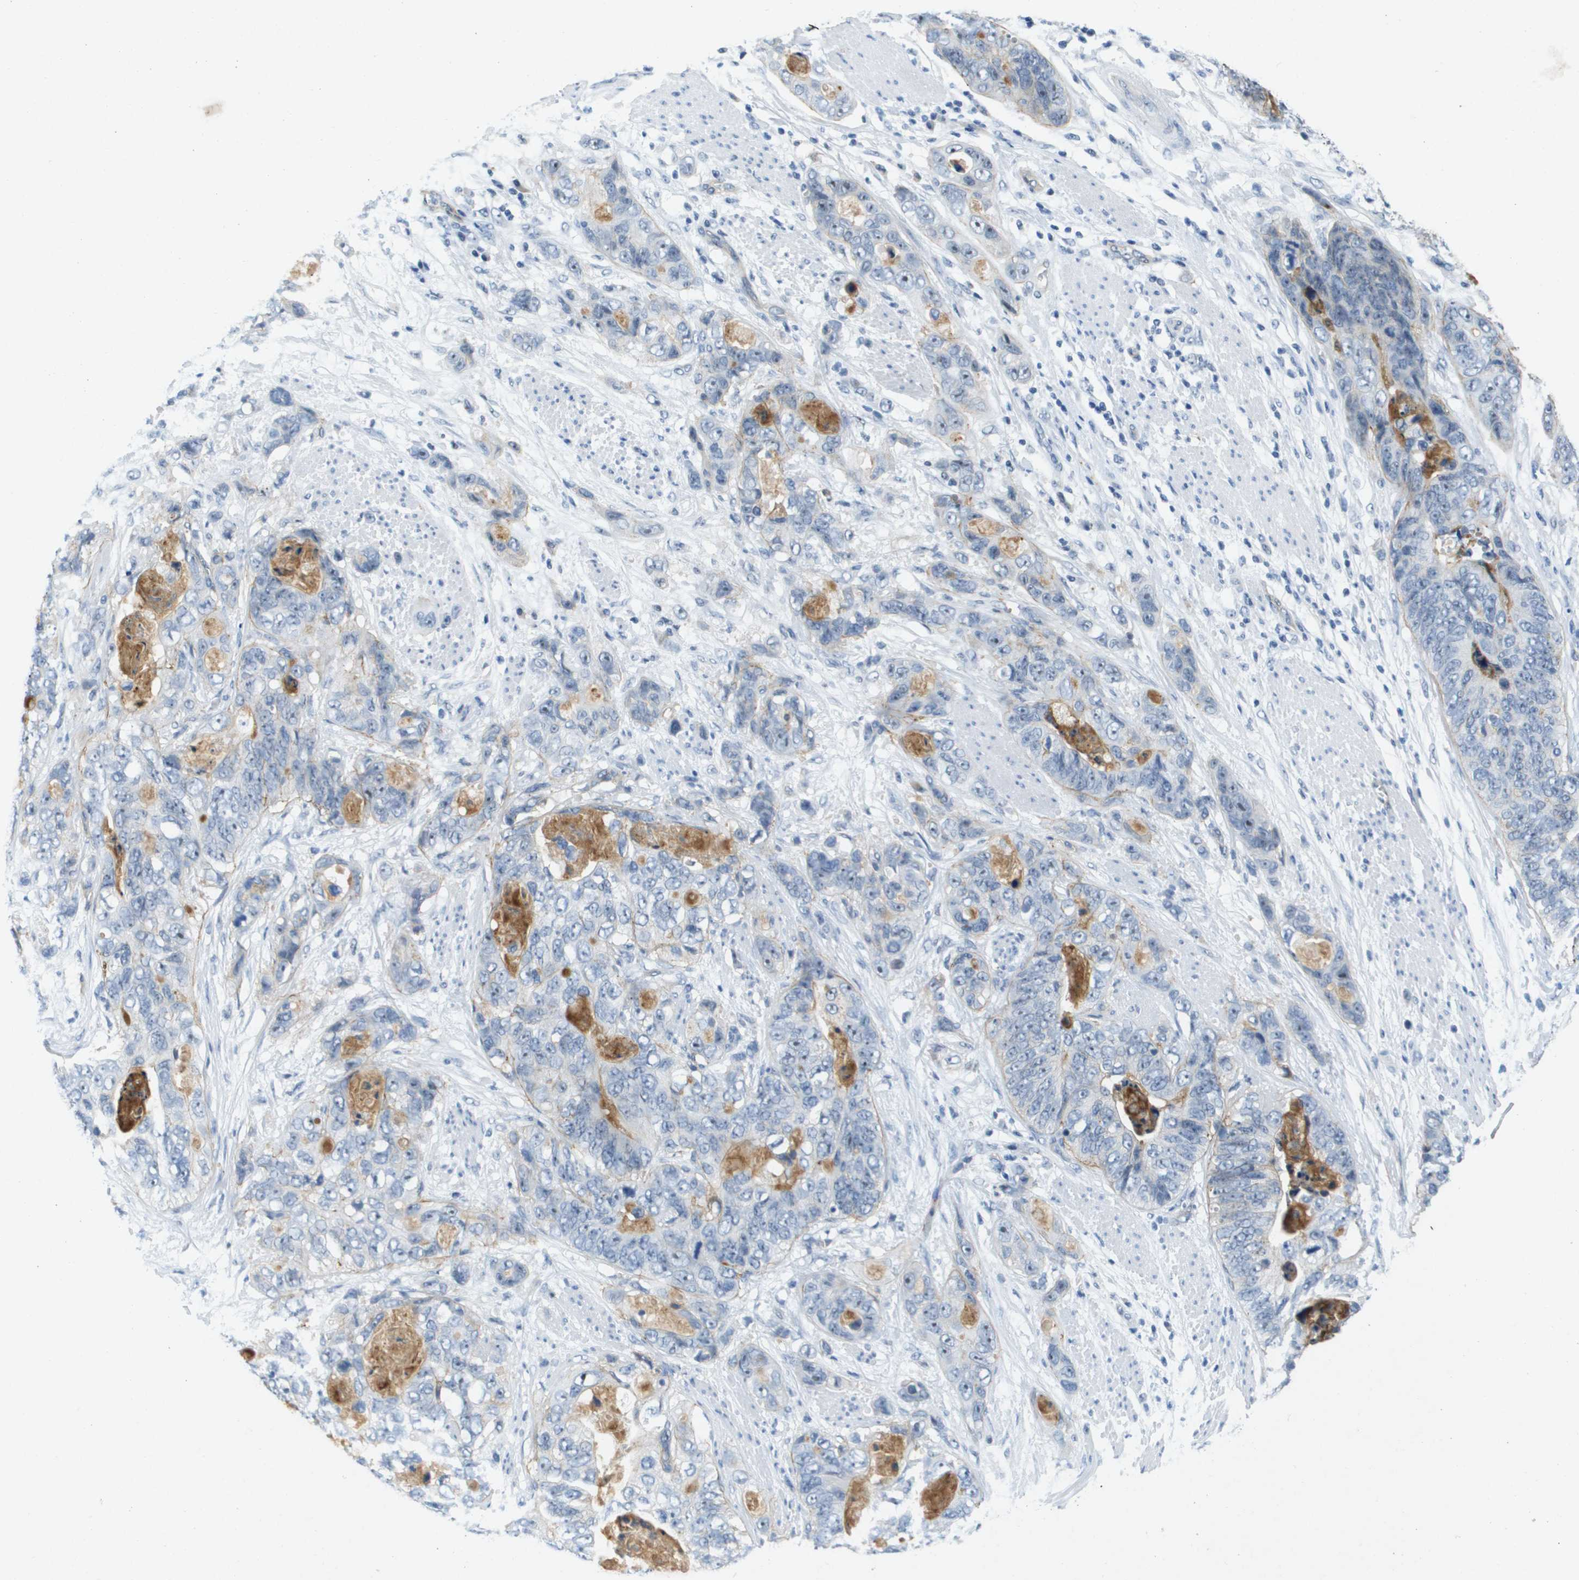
{"staining": {"intensity": "negative", "quantity": "none", "location": "none"}, "tissue": "stomach cancer", "cell_type": "Tumor cells", "image_type": "cancer", "snomed": [{"axis": "morphology", "description": "Adenocarcinoma, NOS"}, {"axis": "topography", "description": "Stomach"}], "caption": "High magnification brightfield microscopy of adenocarcinoma (stomach) stained with DAB (3,3'-diaminobenzidine) (brown) and counterstained with hematoxylin (blue): tumor cells show no significant expression.", "gene": "ITGA6", "patient": {"sex": "female", "age": 89}}